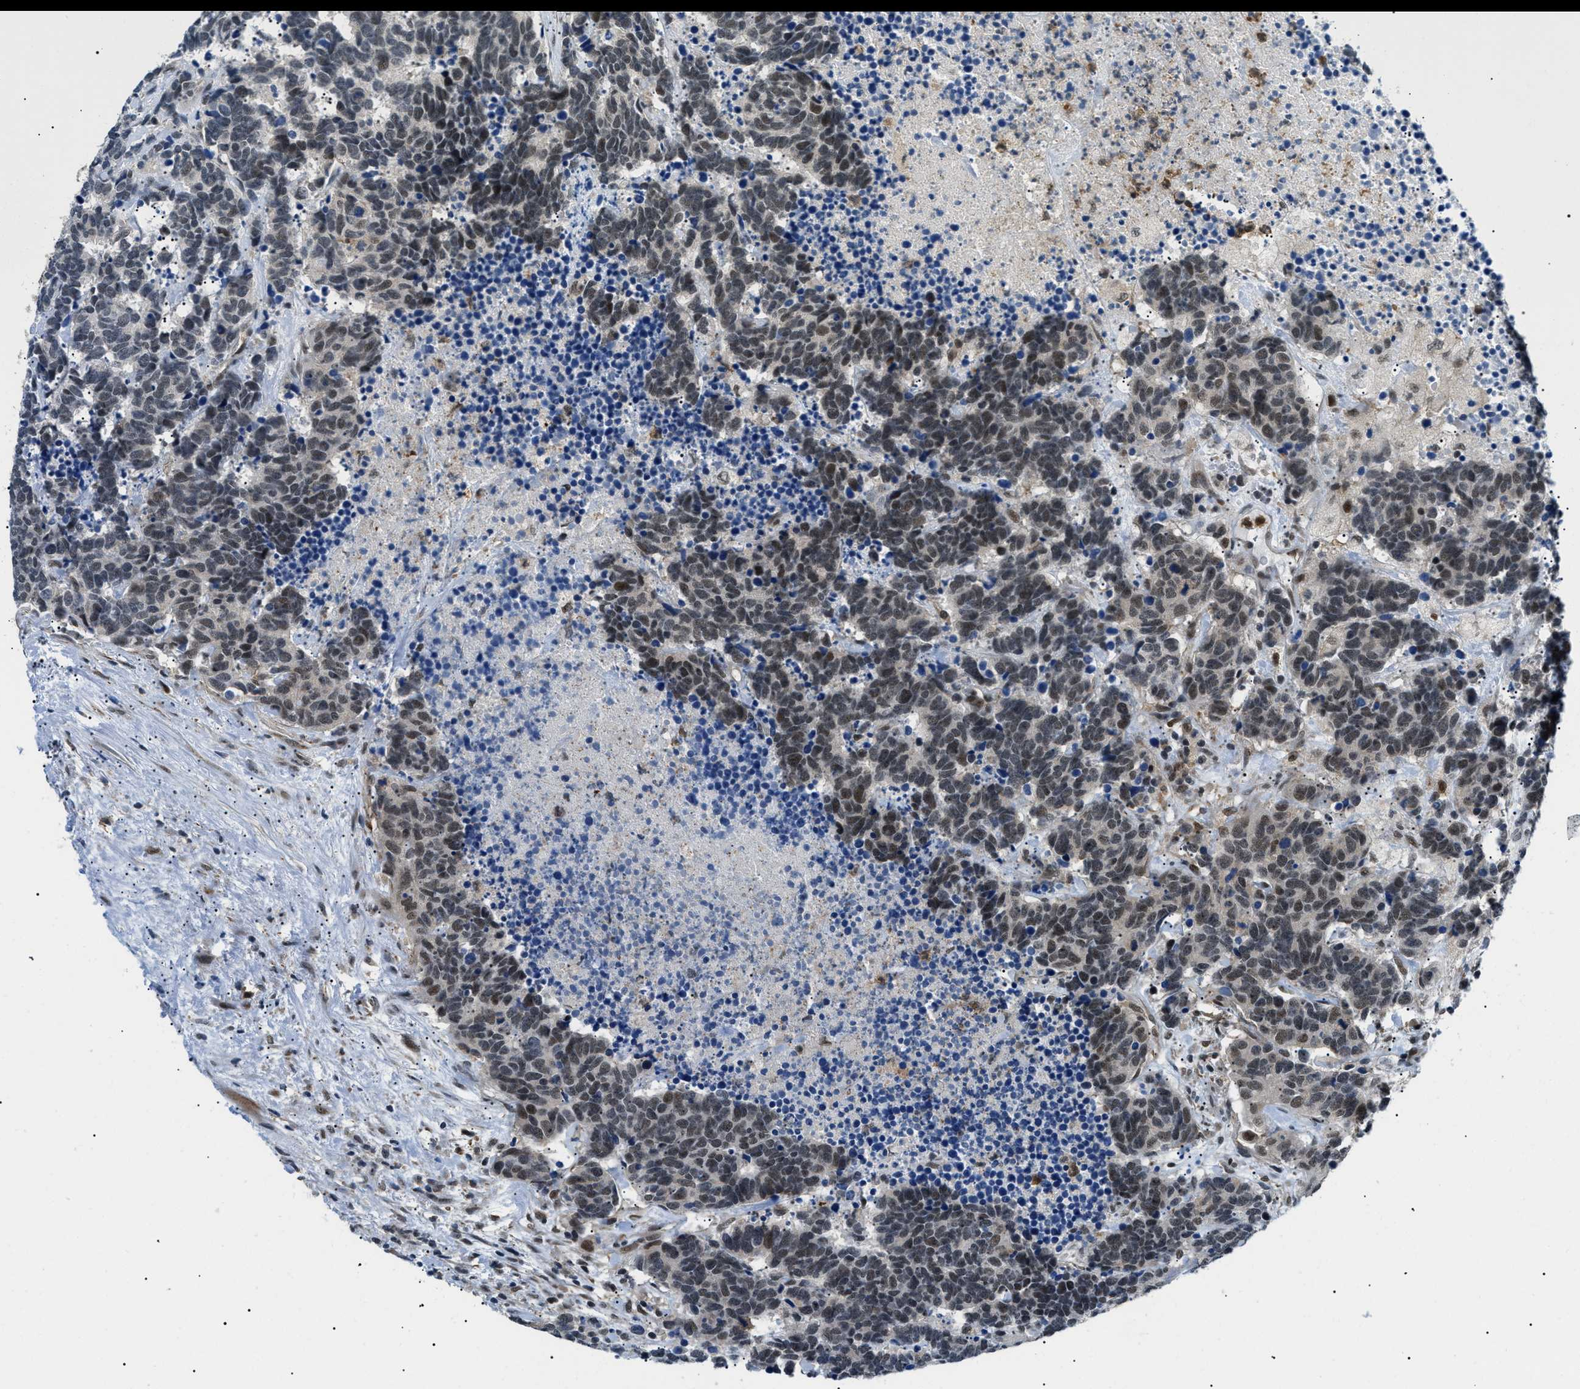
{"staining": {"intensity": "weak", "quantity": "25%-75%", "location": "nuclear"}, "tissue": "carcinoid", "cell_type": "Tumor cells", "image_type": "cancer", "snomed": [{"axis": "morphology", "description": "Carcinoma, NOS"}, {"axis": "morphology", "description": "Carcinoid, malignant, NOS"}, {"axis": "topography", "description": "Urinary bladder"}], "caption": "Approximately 25%-75% of tumor cells in human carcinoid (malignant) display weak nuclear protein positivity as visualized by brown immunohistochemical staining.", "gene": "RBM15", "patient": {"sex": "male", "age": 57}}